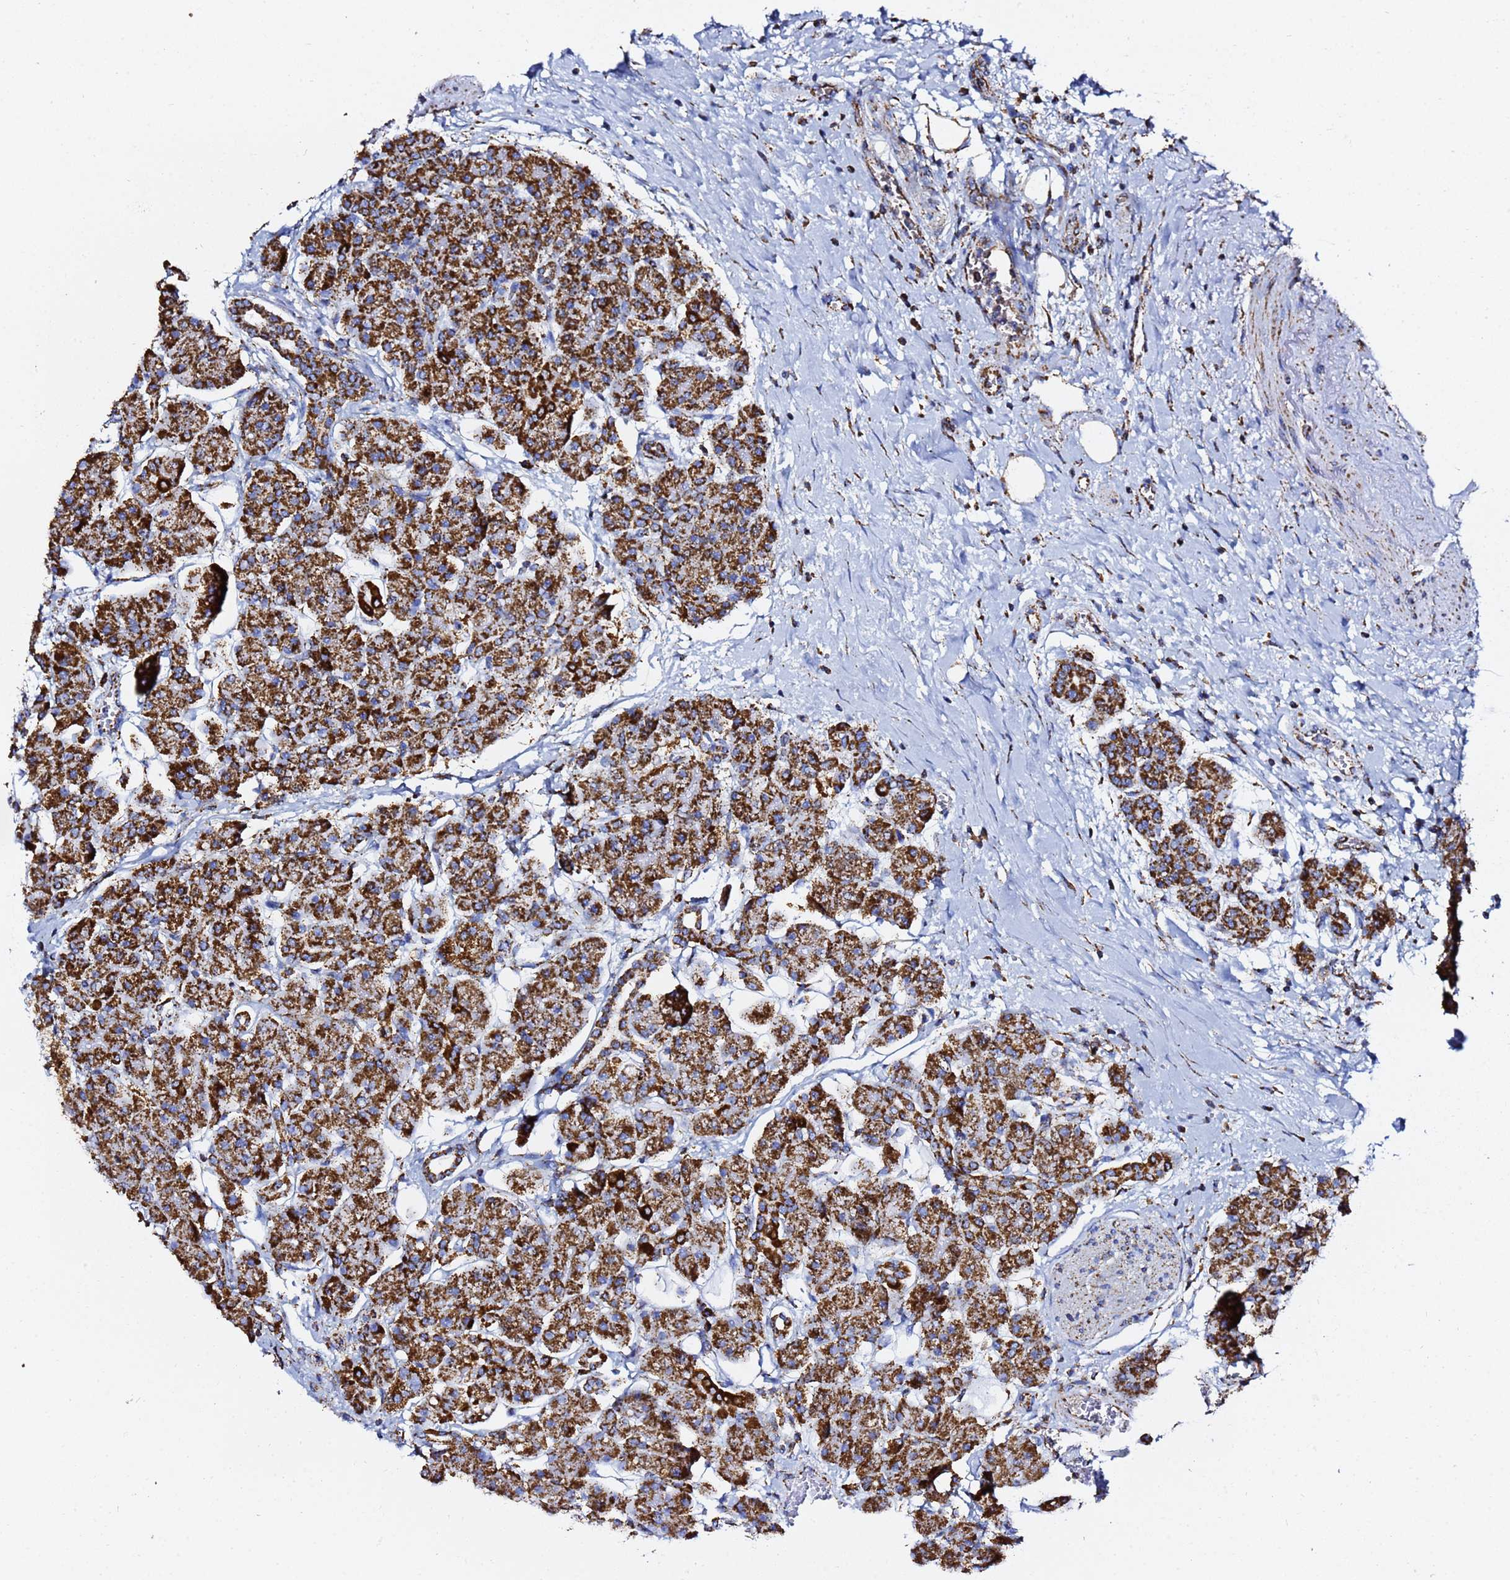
{"staining": {"intensity": "strong", "quantity": ">75%", "location": "cytoplasmic/membranous"}, "tissue": "pancreas", "cell_type": "Exocrine glandular cells", "image_type": "normal", "snomed": [{"axis": "morphology", "description": "Normal tissue, NOS"}, {"axis": "topography", "description": "Pancreas"}], "caption": "Immunohistochemistry (IHC) staining of normal pancreas, which reveals high levels of strong cytoplasmic/membranous expression in approximately >75% of exocrine glandular cells indicating strong cytoplasmic/membranous protein positivity. The staining was performed using DAB (3,3'-diaminobenzidine) (brown) for protein detection and nuclei were counterstained in hematoxylin (blue).", "gene": "PHB2", "patient": {"sex": "male", "age": 66}}